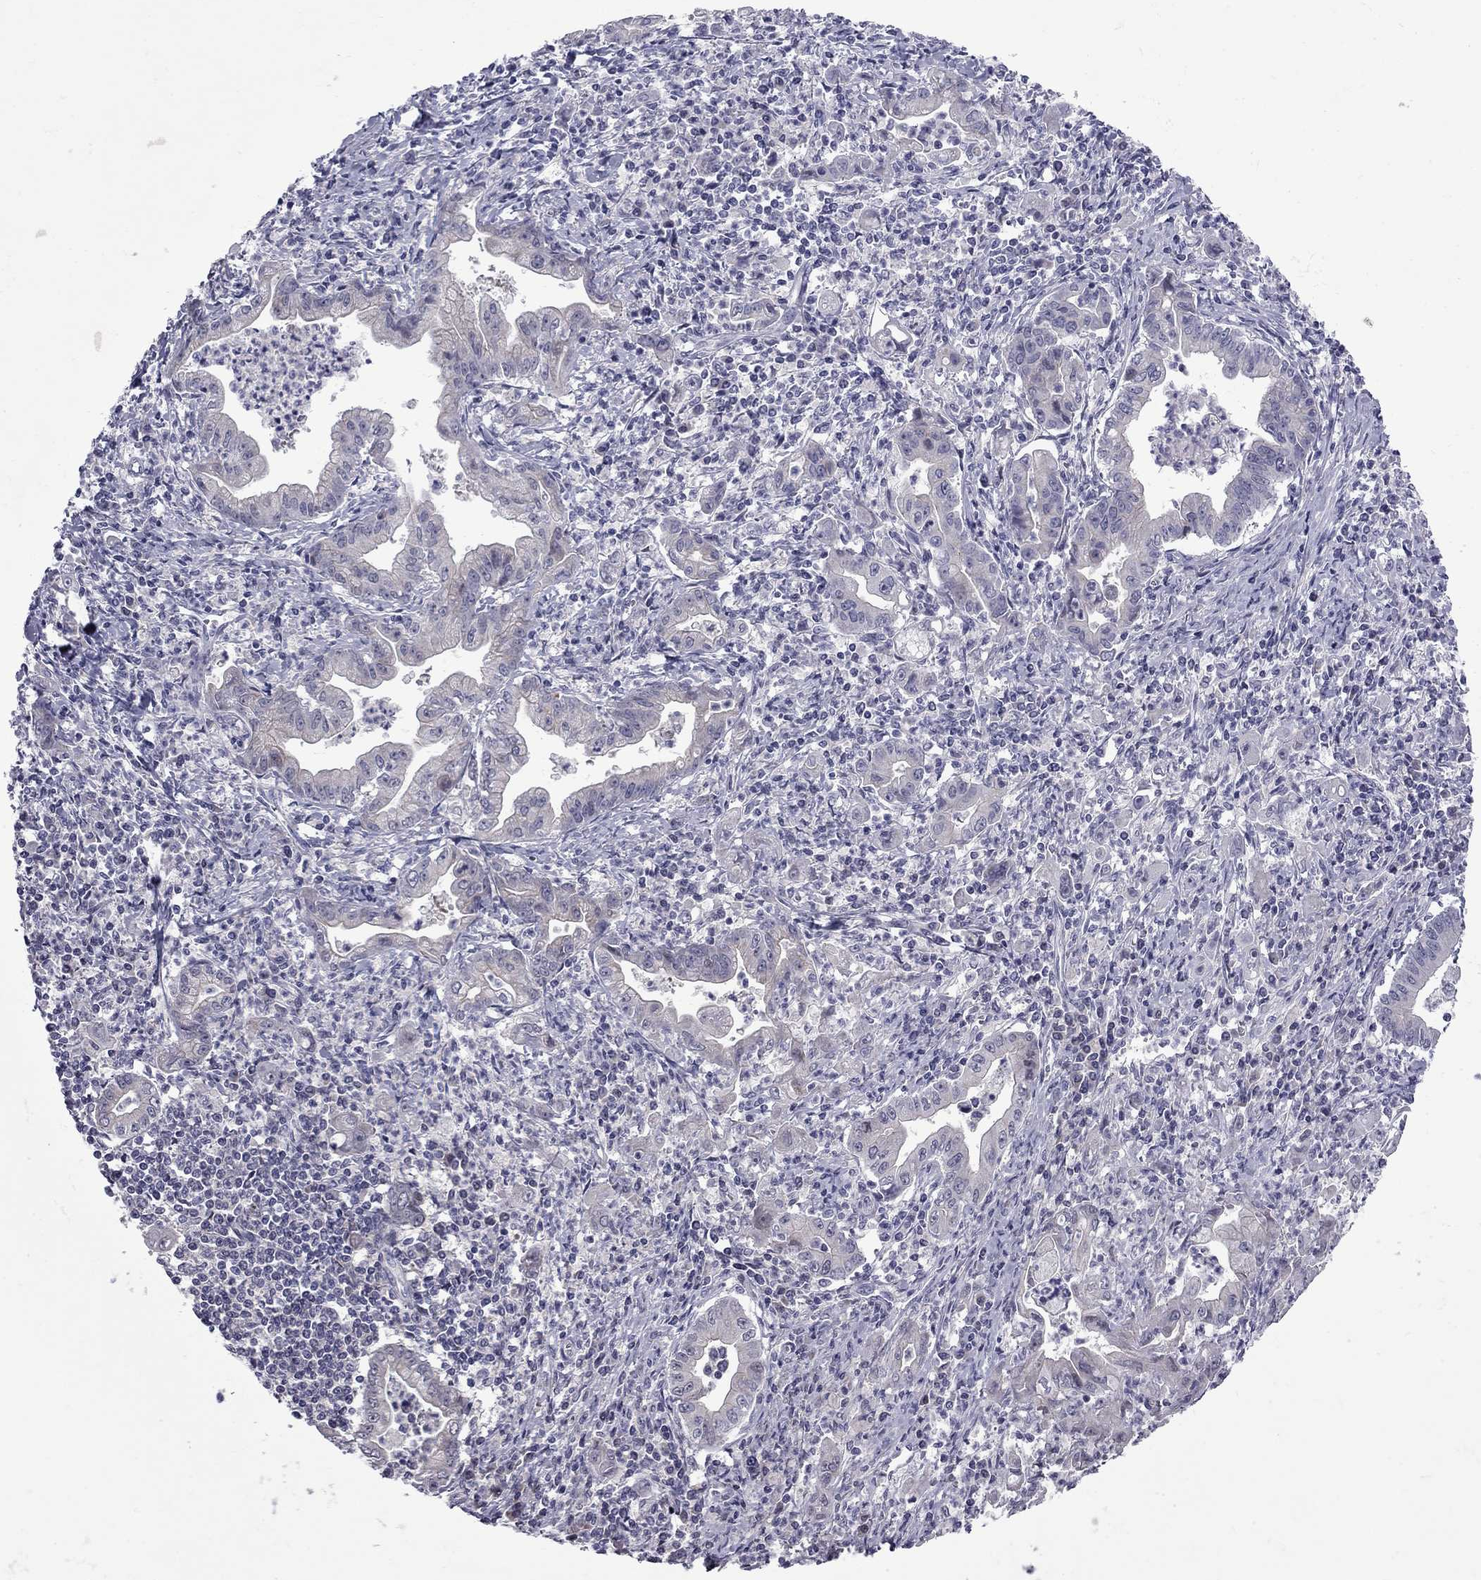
{"staining": {"intensity": "negative", "quantity": "none", "location": "none"}, "tissue": "stomach cancer", "cell_type": "Tumor cells", "image_type": "cancer", "snomed": [{"axis": "morphology", "description": "Adenocarcinoma, NOS"}, {"axis": "topography", "description": "Stomach, upper"}], "caption": "This is a image of IHC staining of adenocarcinoma (stomach), which shows no staining in tumor cells.", "gene": "NRARP", "patient": {"sex": "female", "age": 79}}